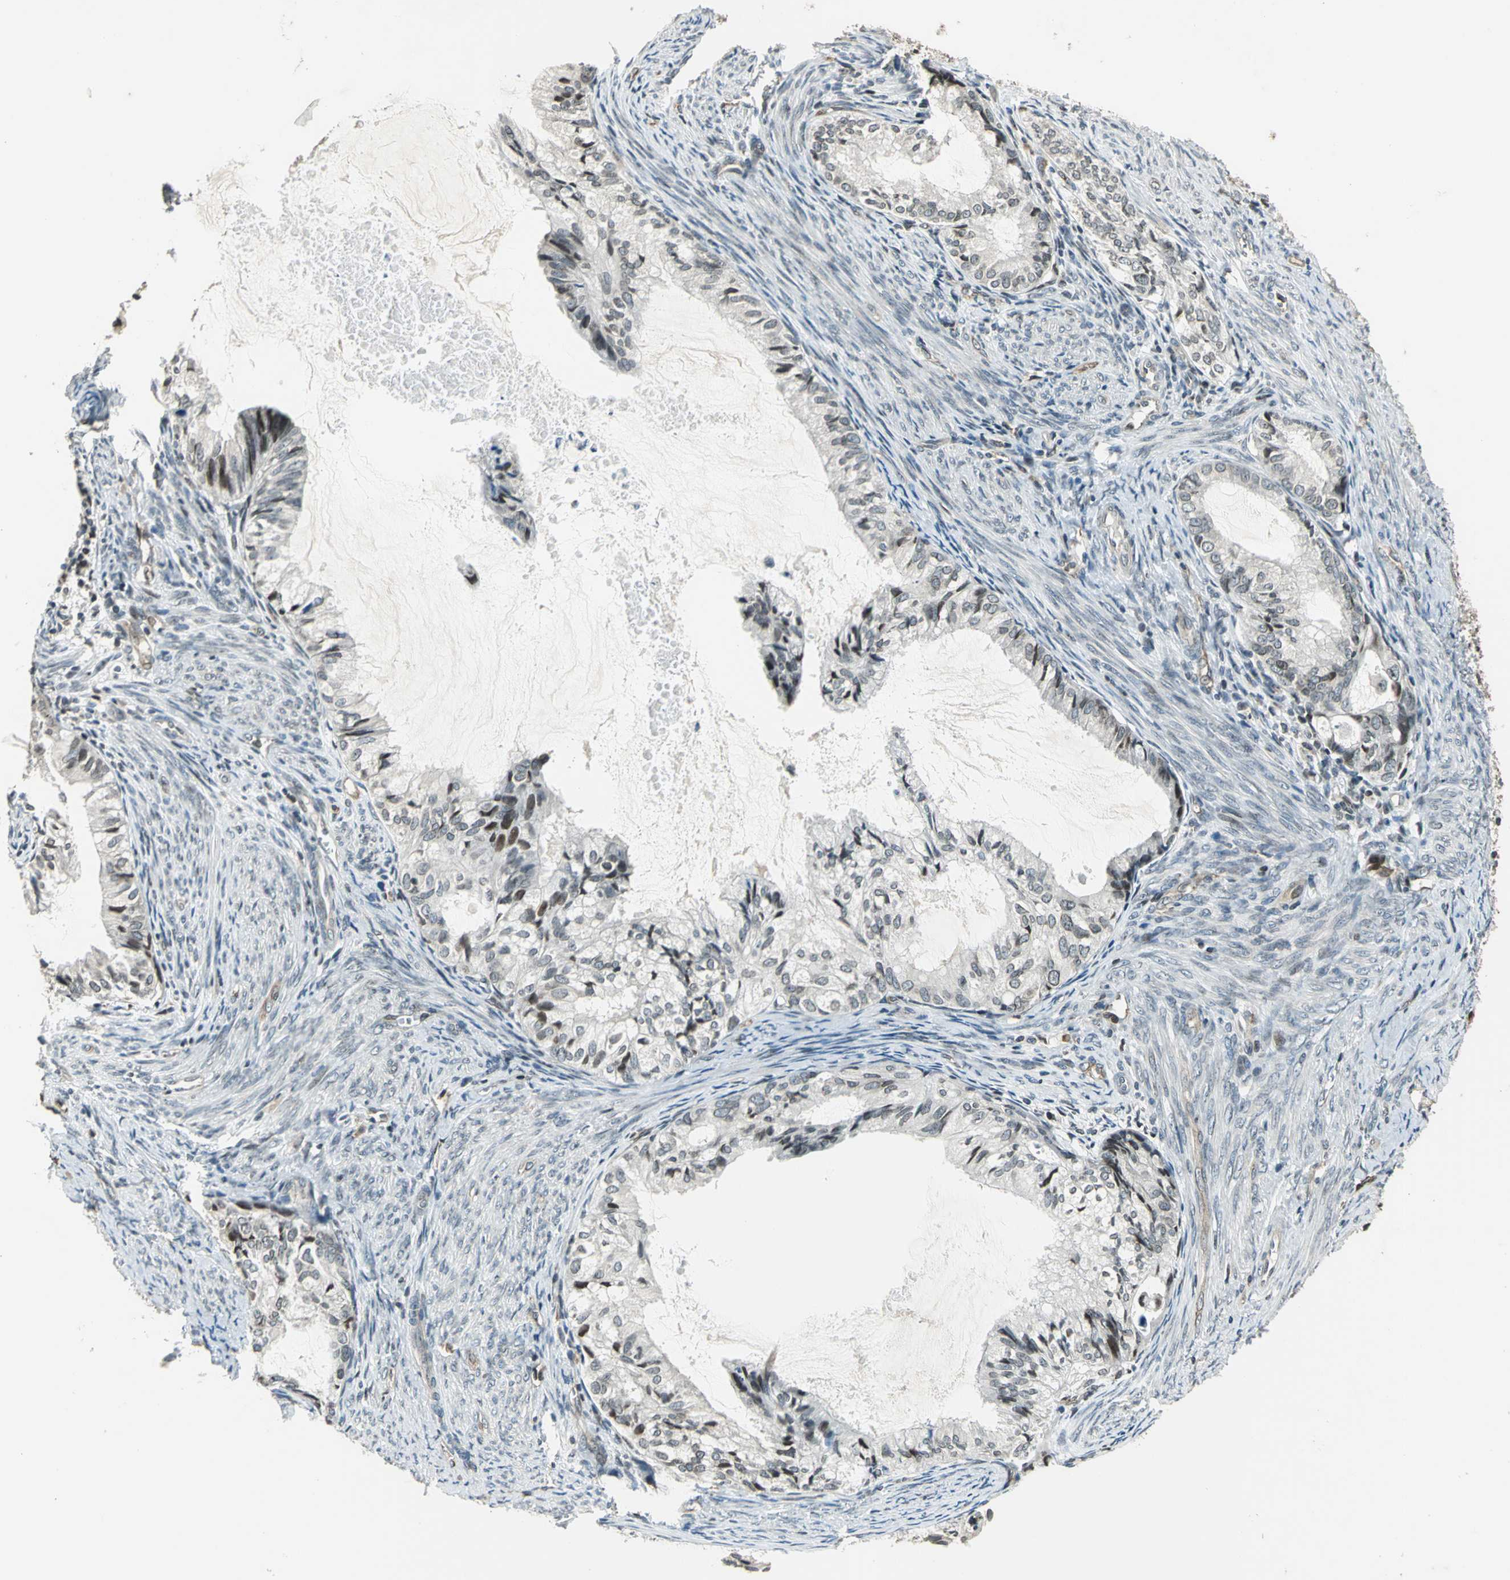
{"staining": {"intensity": "moderate", "quantity": "<25%", "location": "cytoplasmic/membranous,nuclear"}, "tissue": "cervical cancer", "cell_type": "Tumor cells", "image_type": "cancer", "snomed": [{"axis": "morphology", "description": "Normal tissue, NOS"}, {"axis": "morphology", "description": "Adenocarcinoma, NOS"}, {"axis": "topography", "description": "Cervix"}, {"axis": "topography", "description": "Endometrium"}], "caption": "An IHC micrograph of neoplastic tissue is shown. Protein staining in brown shows moderate cytoplasmic/membranous and nuclear positivity in cervical cancer within tumor cells. Using DAB (3,3'-diaminobenzidine) (brown) and hematoxylin (blue) stains, captured at high magnification using brightfield microscopy.", "gene": "BRIP1", "patient": {"sex": "female", "age": 86}}